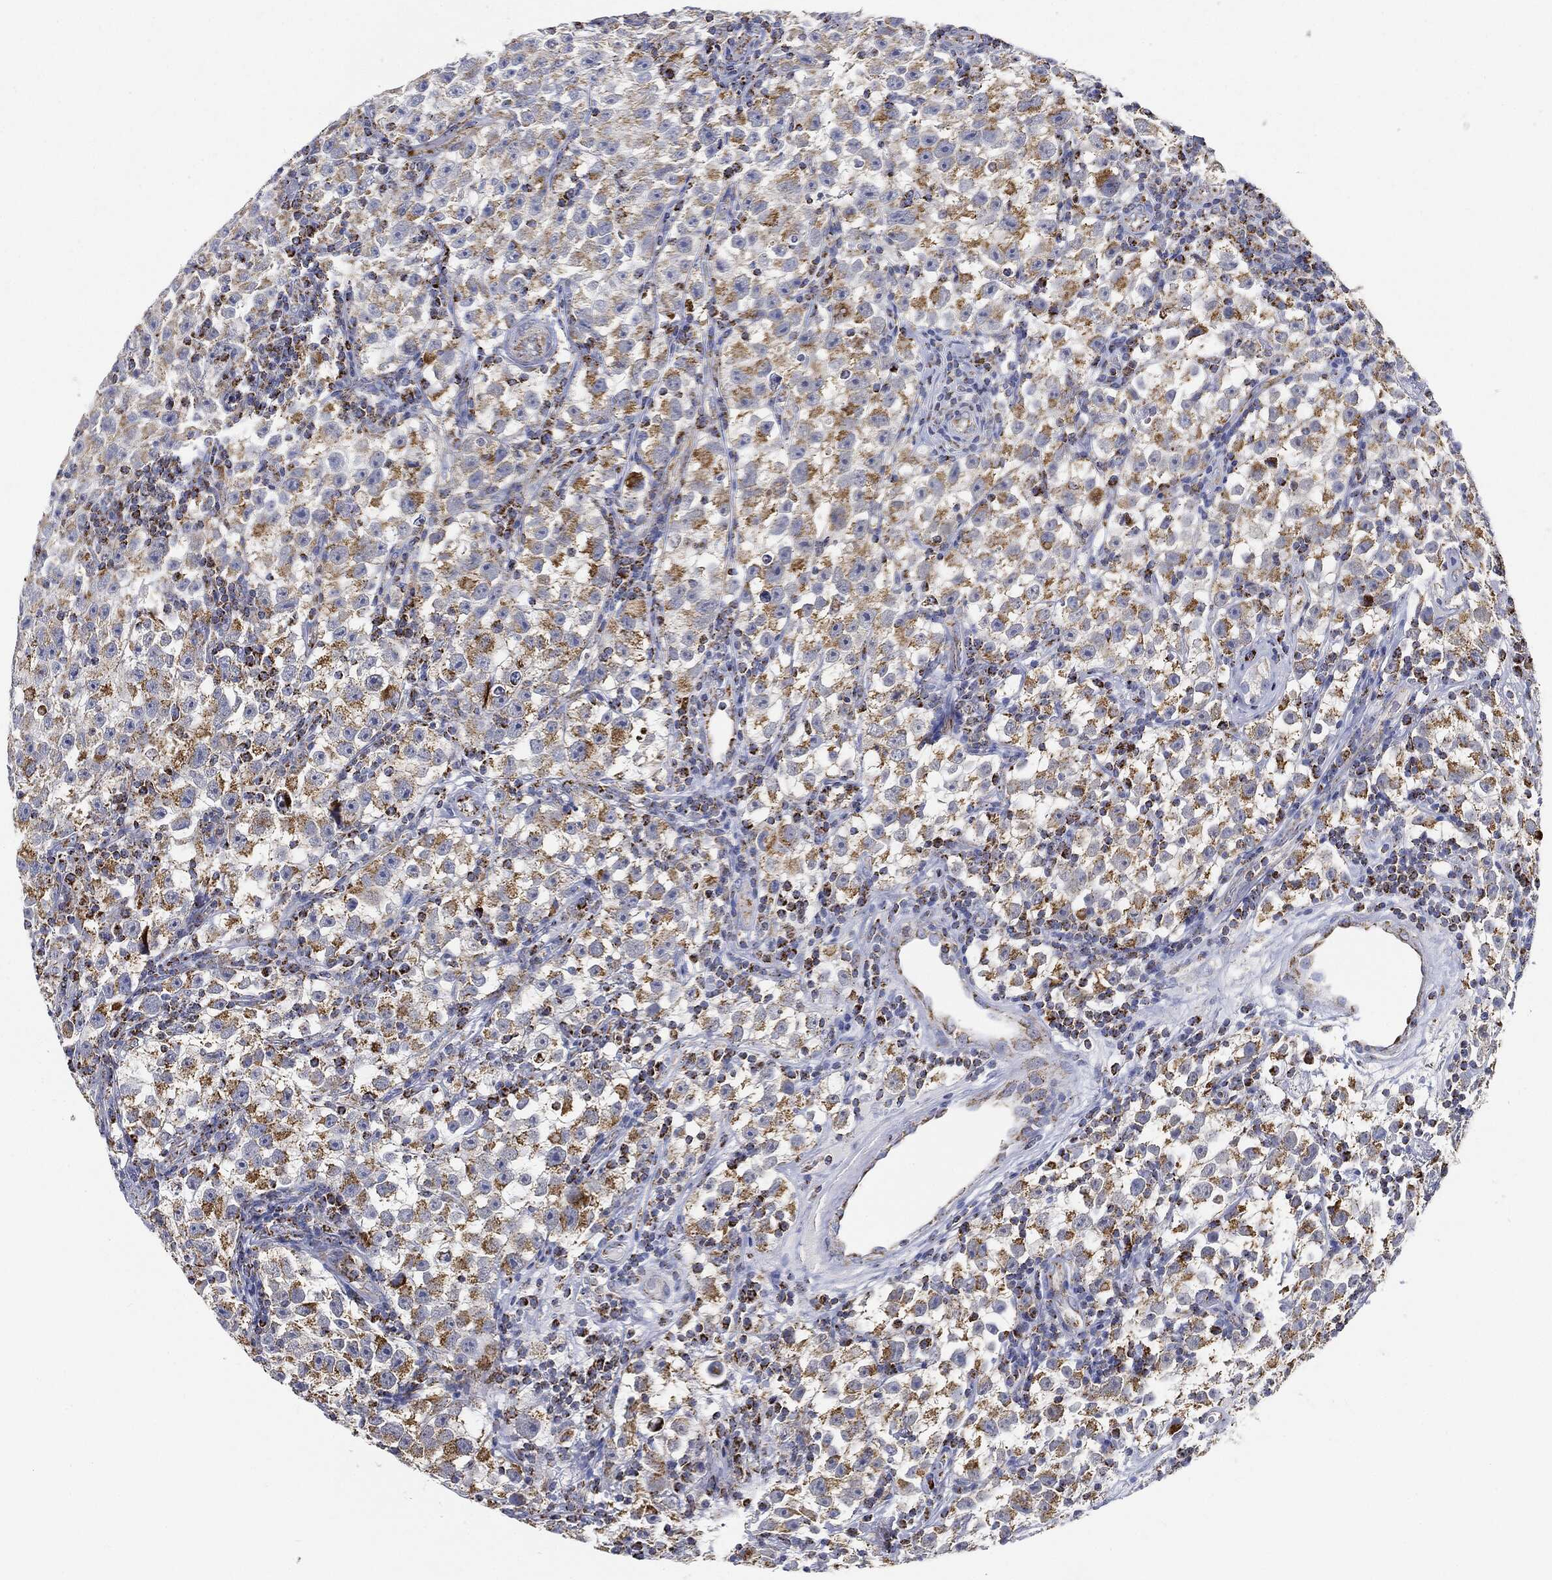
{"staining": {"intensity": "moderate", "quantity": ">75%", "location": "cytoplasmic/membranous"}, "tissue": "testis cancer", "cell_type": "Tumor cells", "image_type": "cancer", "snomed": [{"axis": "morphology", "description": "Seminoma, NOS"}, {"axis": "topography", "description": "Testis"}], "caption": "Immunohistochemical staining of seminoma (testis) shows medium levels of moderate cytoplasmic/membranous staining in about >75% of tumor cells.", "gene": "CAPN15", "patient": {"sex": "male", "age": 22}}